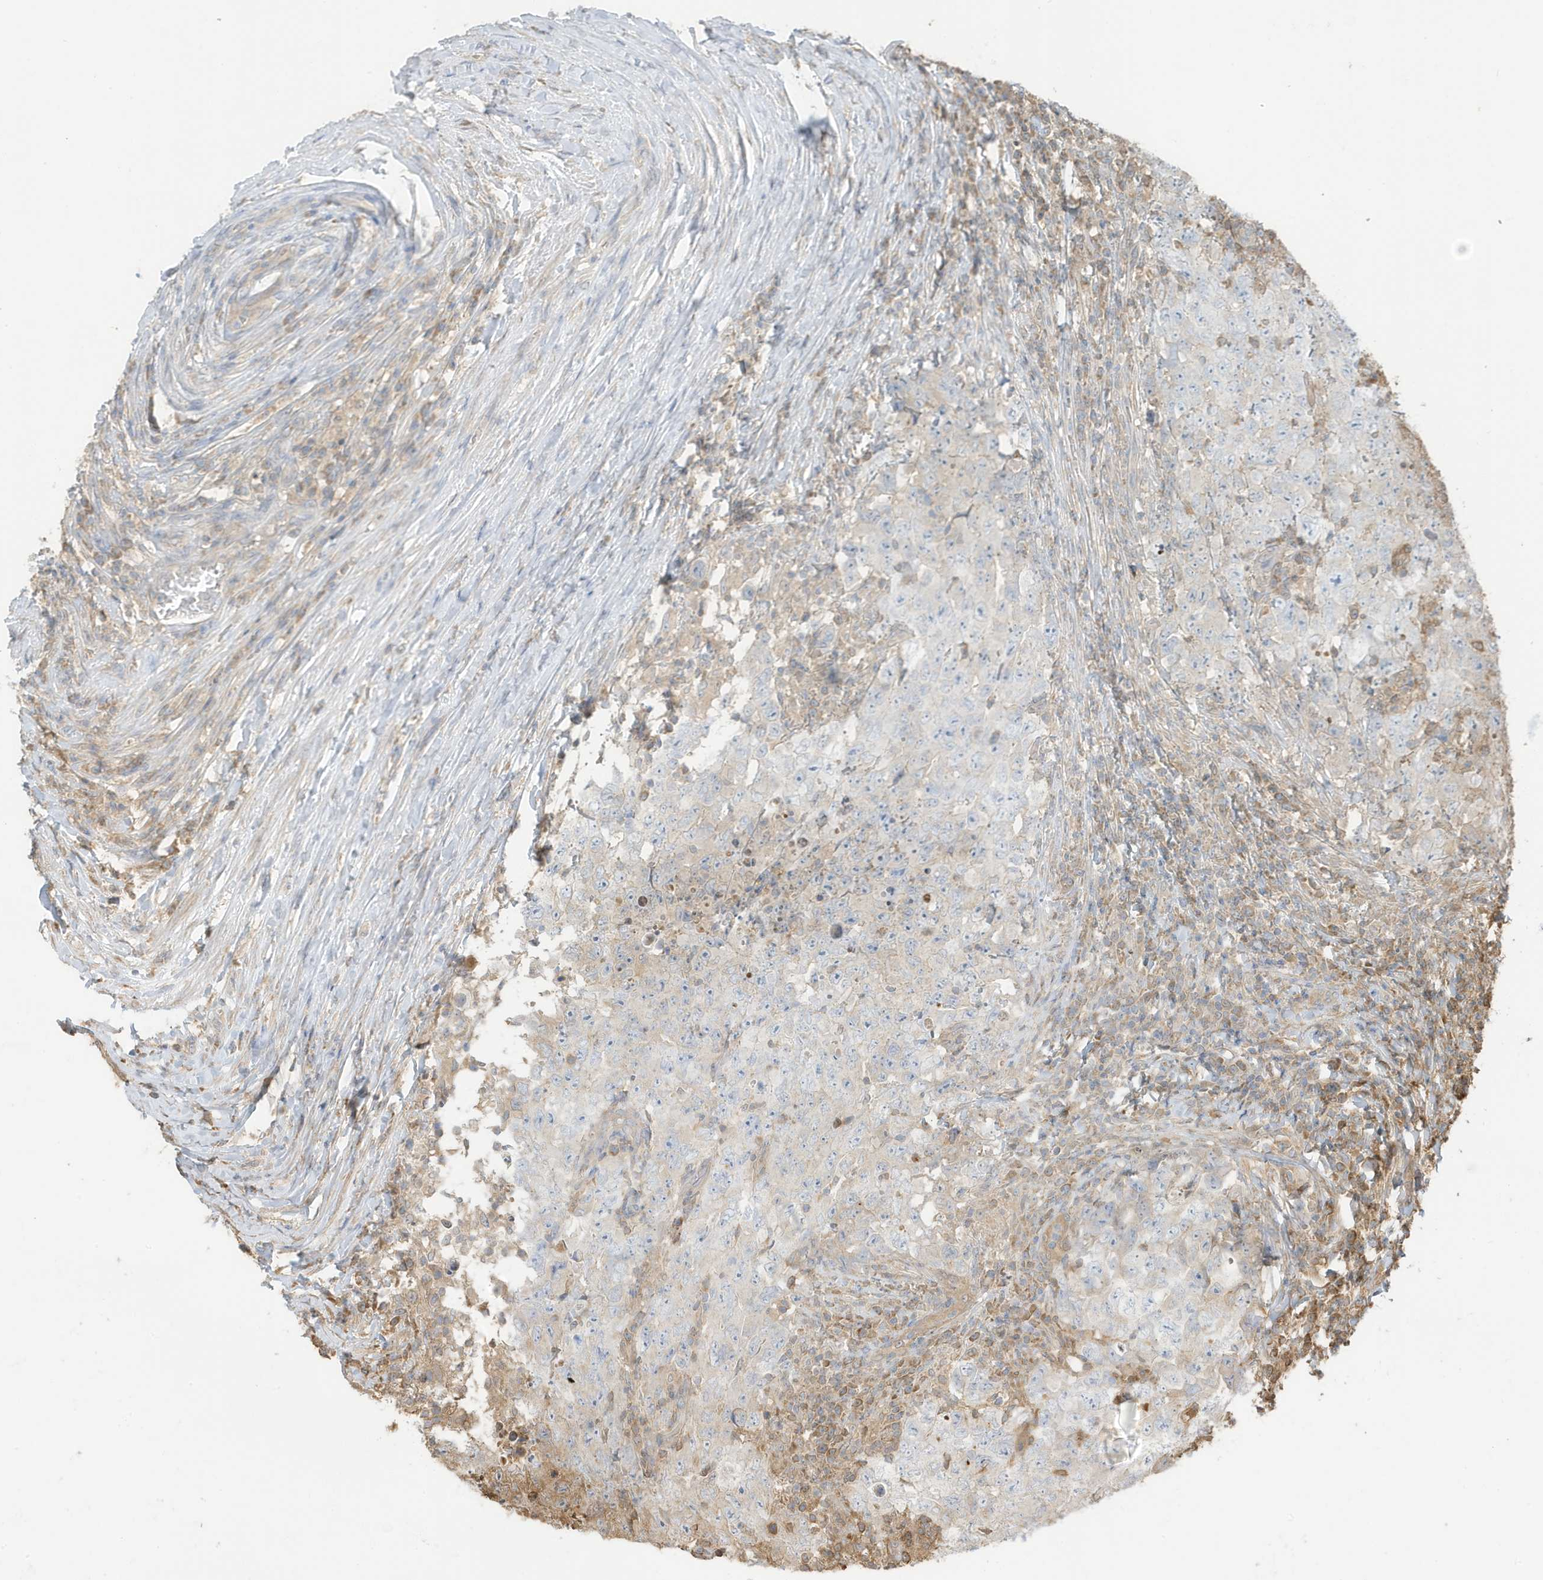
{"staining": {"intensity": "negative", "quantity": "none", "location": "none"}, "tissue": "testis cancer", "cell_type": "Tumor cells", "image_type": "cancer", "snomed": [{"axis": "morphology", "description": "Carcinoma, Embryonal, NOS"}, {"axis": "topography", "description": "Testis"}], "caption": "A photomicrograph of testis cancer (embryonal carcinoma) stained for a protein shows no brown staining in tumor cells.", "gene": "AZI2", "patient": {"sex": "male", "age": 26}}